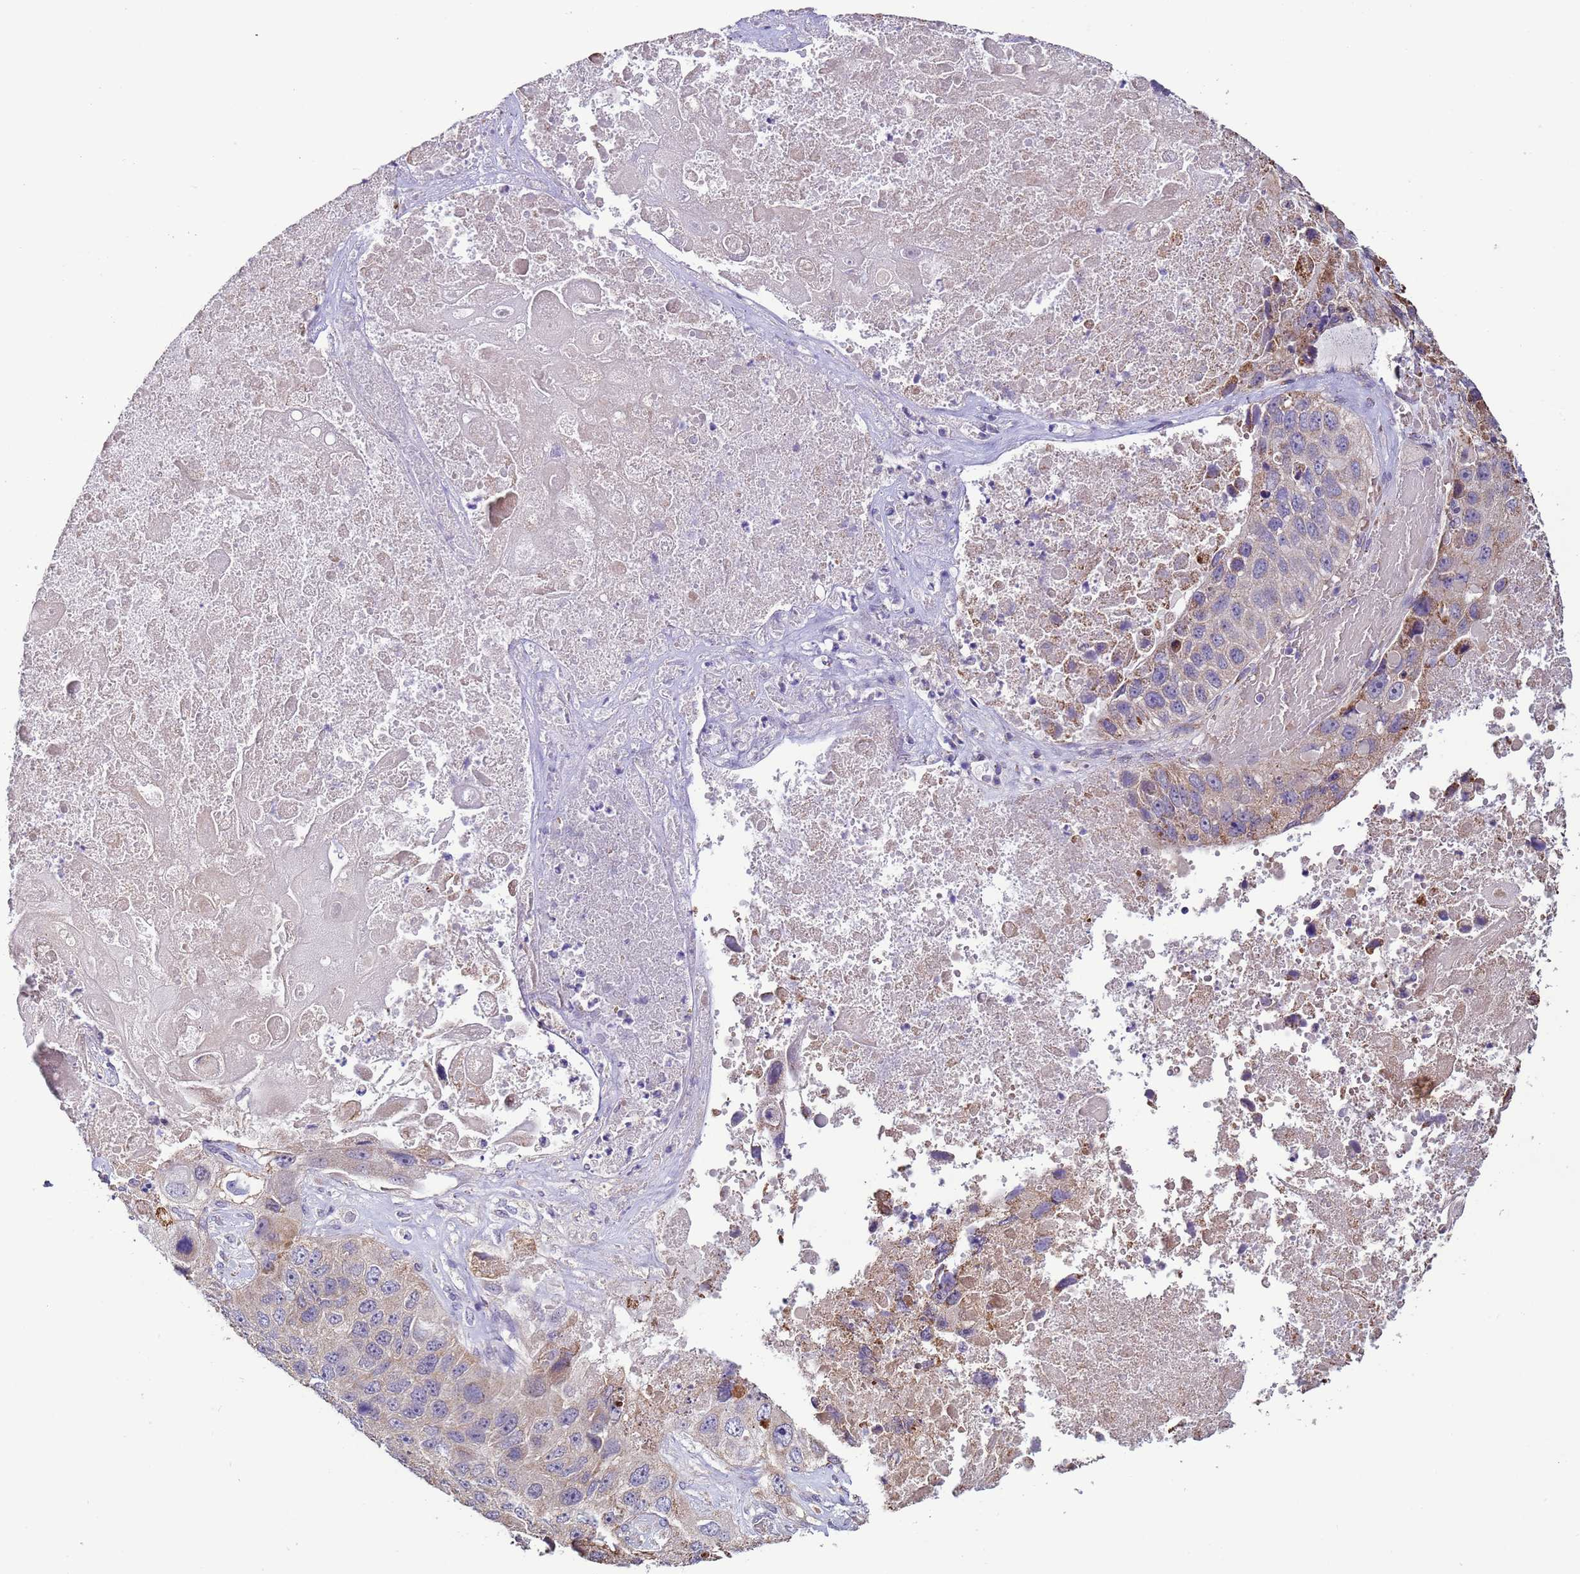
{"staining": {"intensity": "weak", "quantity": "<25%", "location": "cytoplasmic/membranous"}, "tissue": "lung cancer", "cell_type": "Tumor cells", "image_type": "cancer", "snomed": [{"axis": "morphology", "description": "Squamous cell carcinoma, NOS"}, {"axis": "topography", "description": "Lung"}], "caption": "IHC photomicrograph of human lung cancer (squamous cell carcinoma) stained for a protein (brown), which reveals no expression in tumor cells. The staining was performed using DAB (3,3'-diaminobenzidine) to visualize the protein expression in brown, while the nuclei were stained in blue with hematoxylin (Magnification: 20x).", "gene": "CLHC1", "patient": {"sex": "male", "age": 61}}